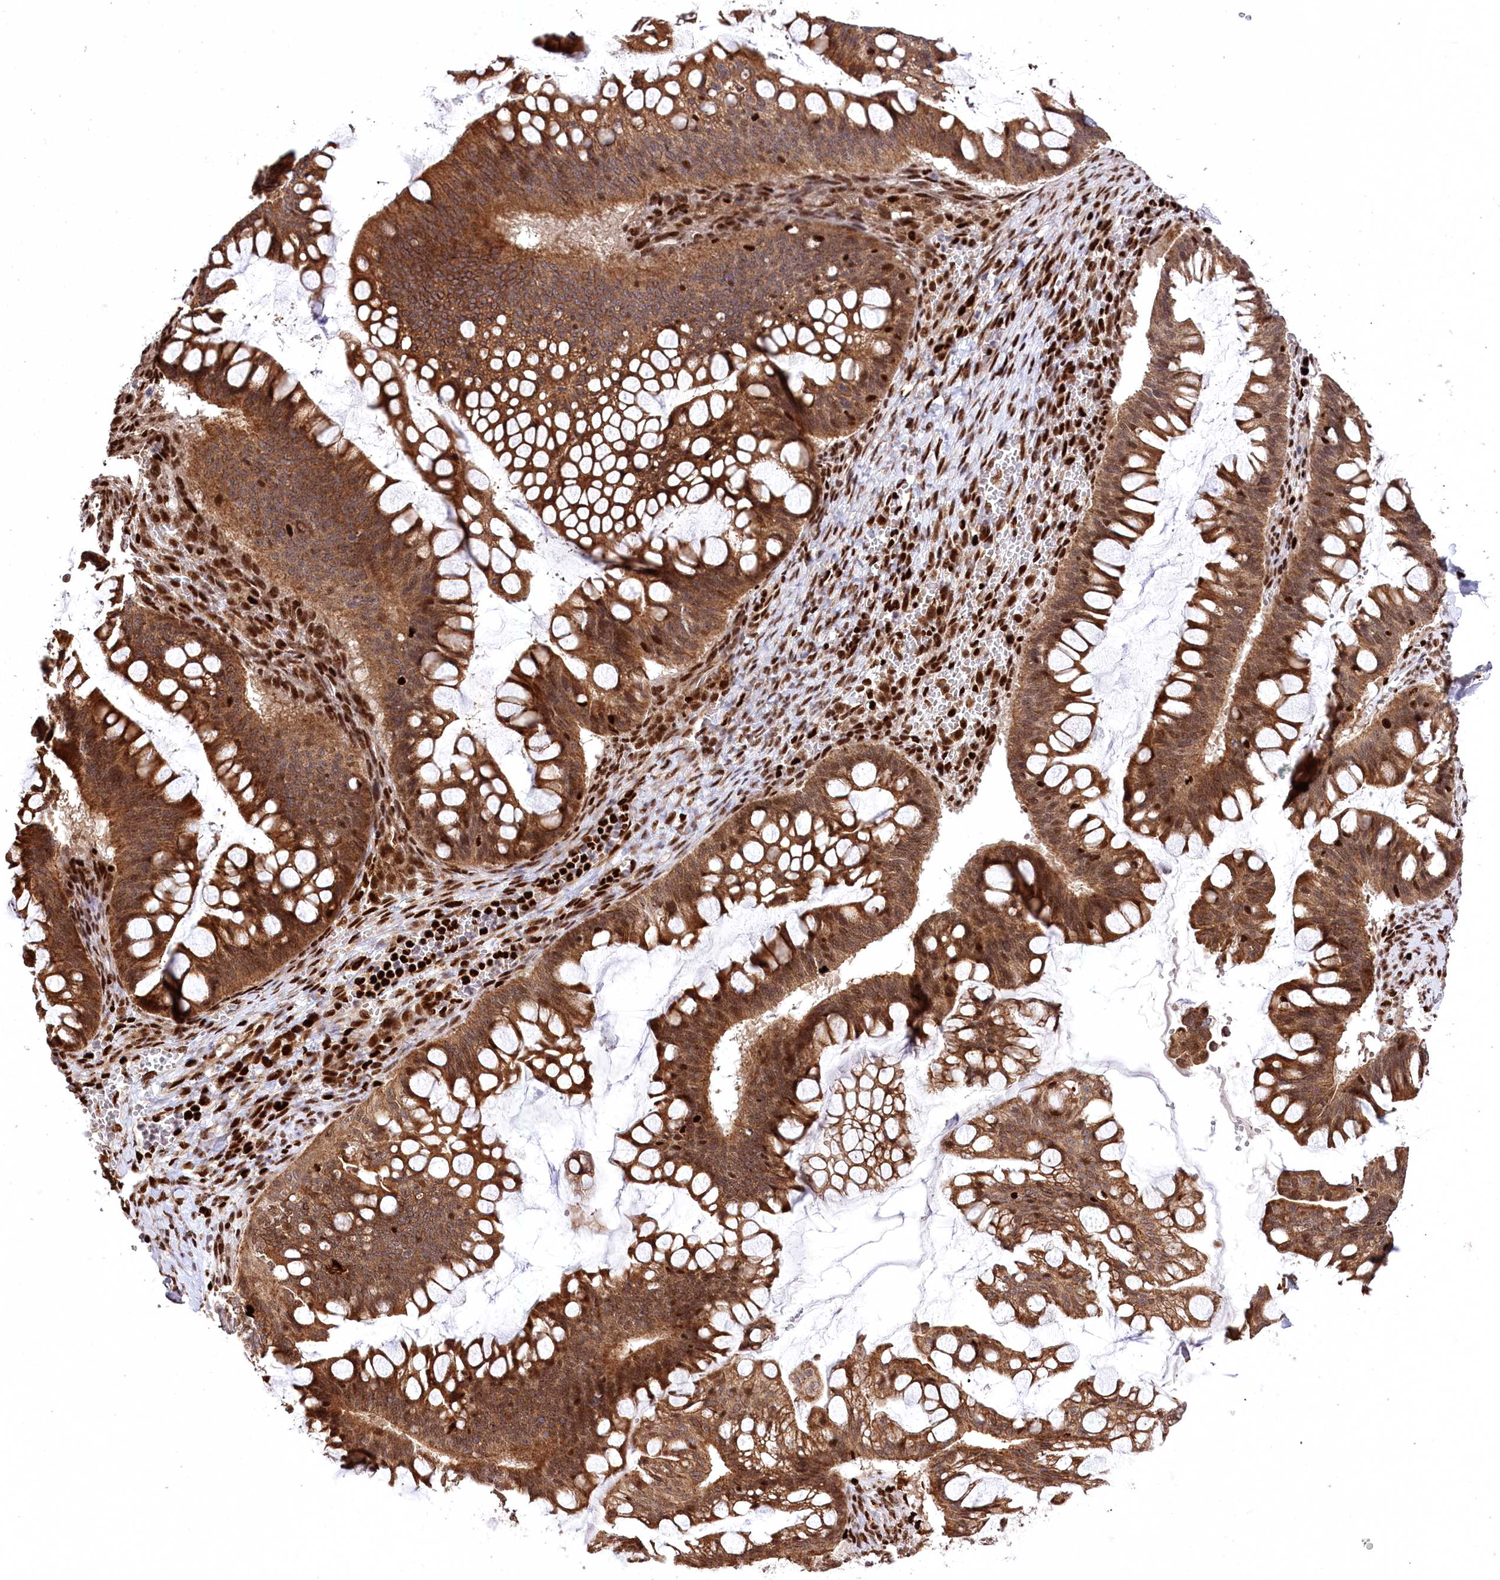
{"staining": {"intensity": "moderate", "quantity": ">75%", "location": "cytoplasmic/membranous,nuclear"}, "tissue": "ovarian cancer", "cell_type": "Tumor cells", "image_type": "cancer", "snomed": [{"axis": "morphology", "description": "Cystadenocarcinoma, mucinous, NOS"}, {"axis": "topography", "description": "Ovary"}], "caption": "Ovarian mucinous cystadenocarcinoma stained with a brown dye demonstrates moderate cytoplasmic/membranous and nuclear positive staining in approximately >75% of tumor cells.", "gene": "FIGN", "patient": {"sex": "female", "age": 73}}